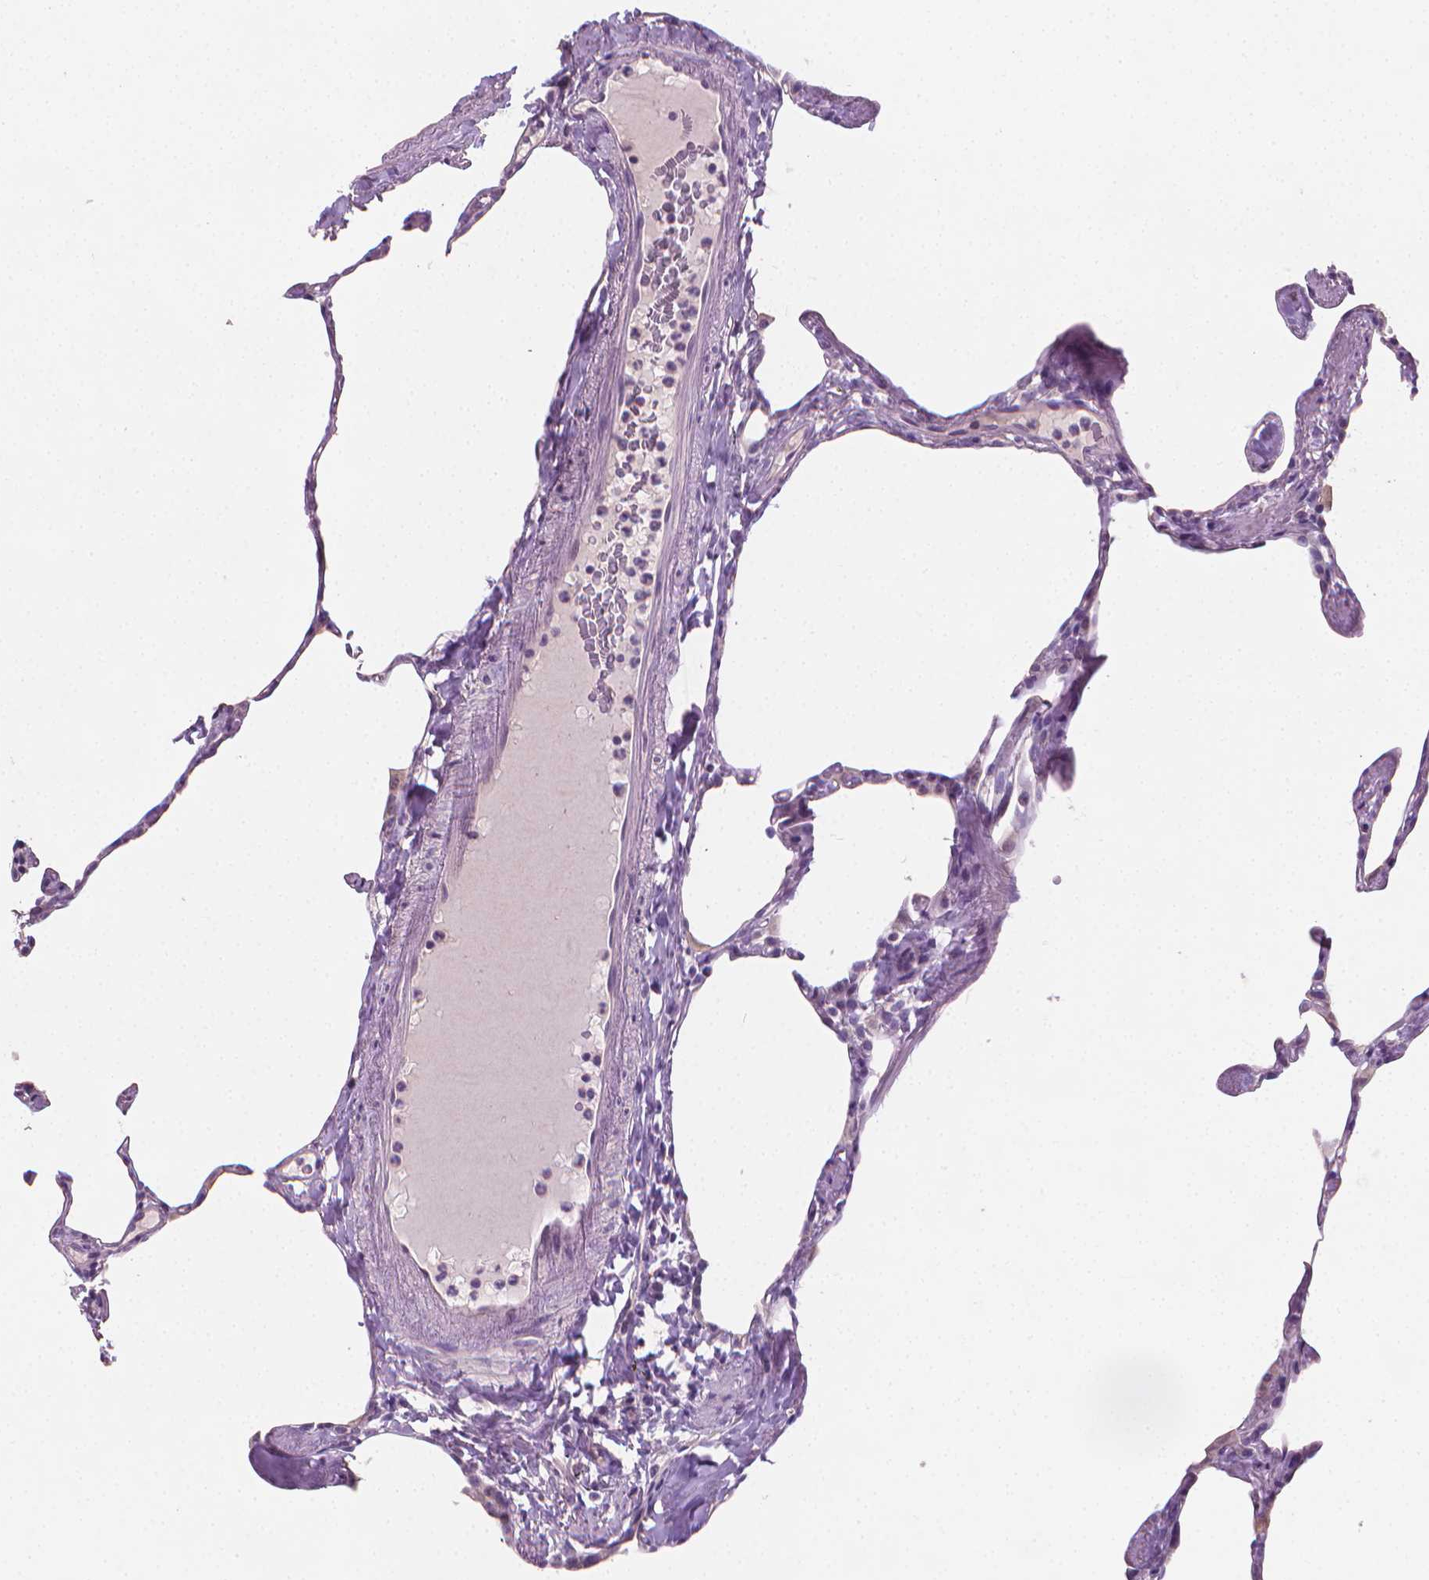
{"staining": {"intensity": "negative", "quantity": "none", "location": "none"}, "tissue": "lung", "cell_type": "Alveolar cells", "image_type": "normal", "snomed": [{"axis": "morphology", "description": "Normal tissue, NOS"}, {"axis": "topography", "description": "Lung"}], "caption": "Immunohistochemistry (IHC) histopathology image of unremarkable lung: lung stained with DAB (3,3'-diaminobenzidine) demonstrates no significant protein positivity in alveolar cells. (Brightfield microscopy of DAB (3,3'-diaminobenzidine) immunohistochemistry (IHC) at high magnification).", "gene": "CLXN", "patient": {"sex": "male", "age": 65}}